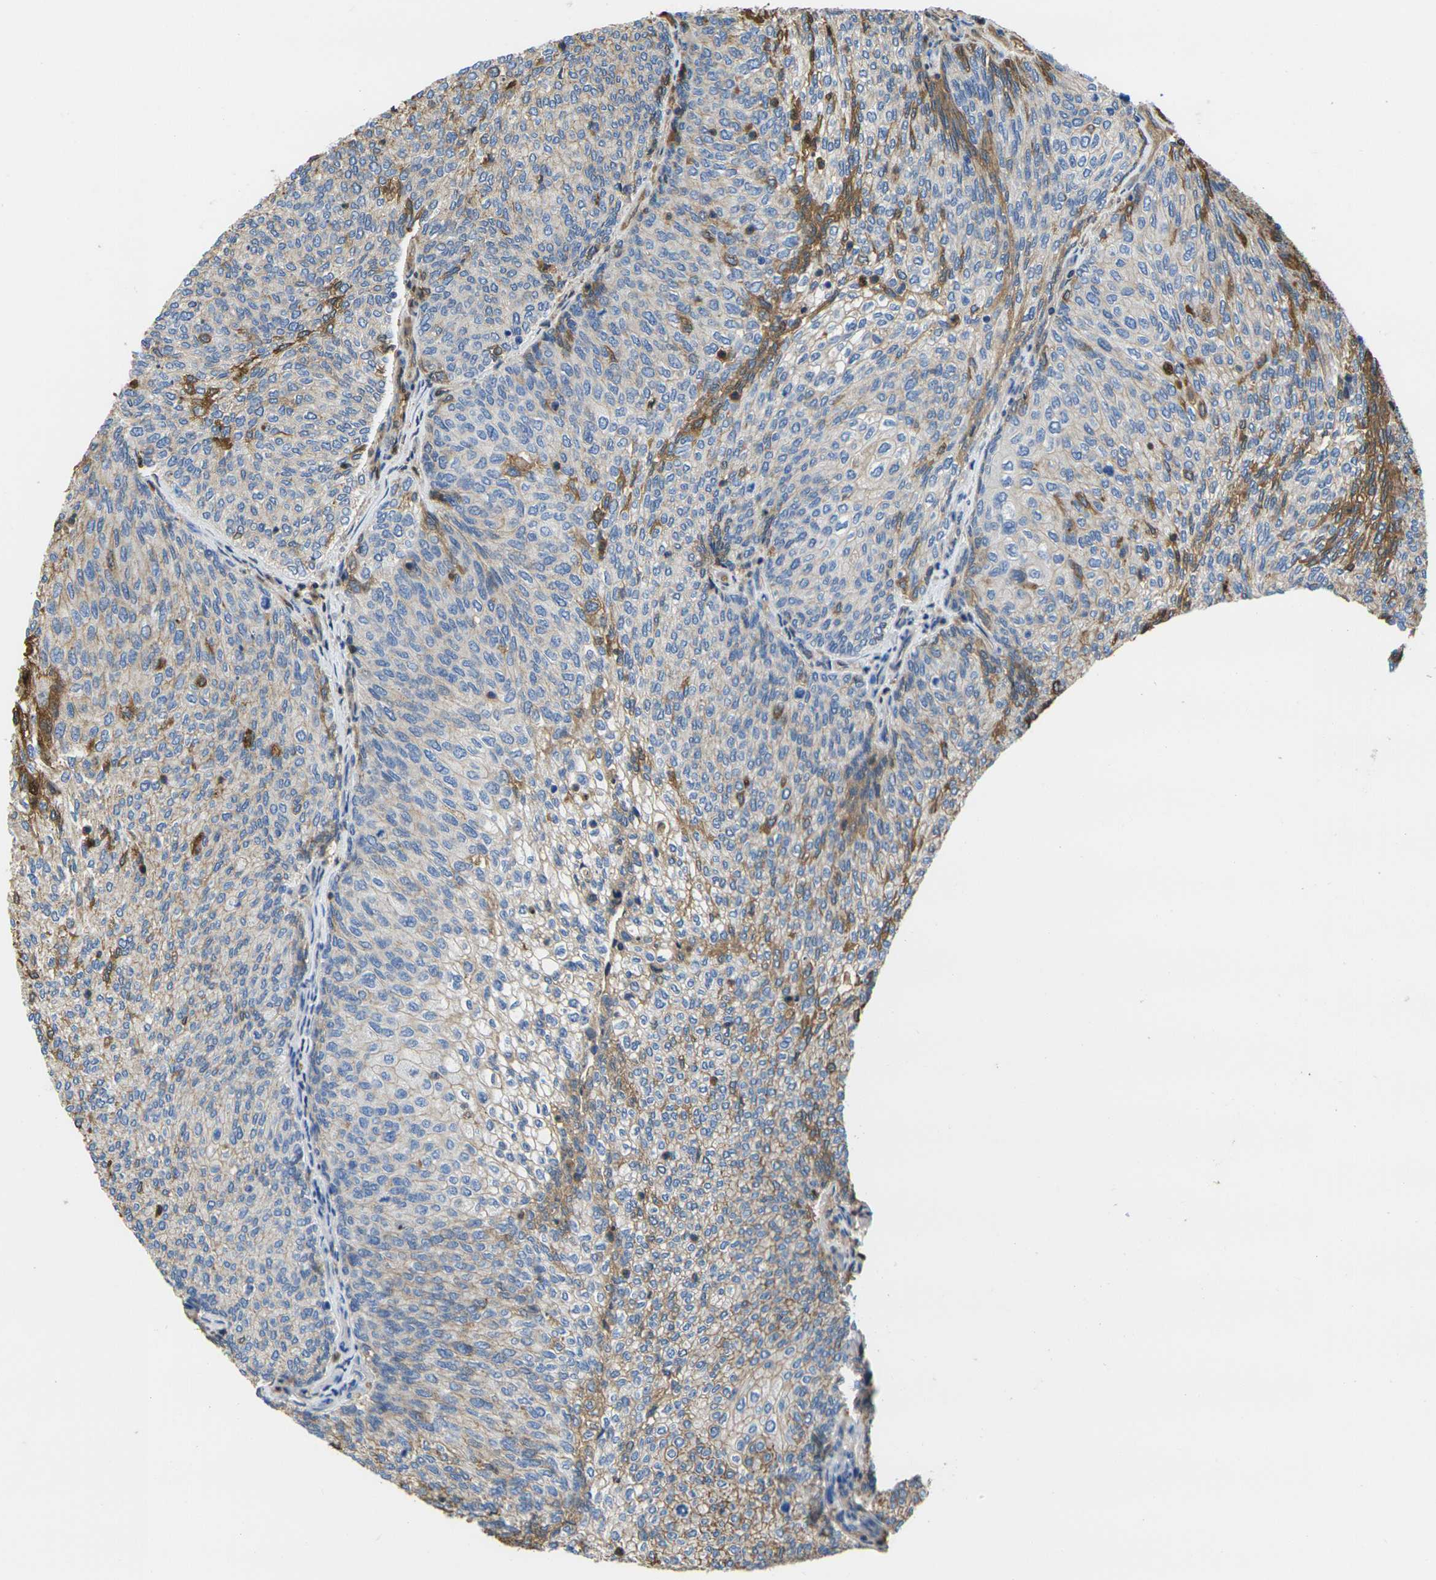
{"staining": {"intensity": "moderate", "quantity": "25%-75%", "location": "cytoplasmic/membranous"}, "tissue": "urothelial cancer", "cell_type": "Tumor cells", "image_type": "cancer", "snomed": [{"axis": "morphology", "description": "Urothelial carcinoma, Low grade"}, {"axis": "topography", "description": "Urinary bladder"}], "caption": "Immunohistochemical staining of urothelial carcinoma (low-grade) displays medium levels of moderate cytoplasmic/membranous staining in approximately 25%-75% of tumor cells. The protein is shown in brown color, while the nuclei are stained blue.", "gene": "GREM2", "patient": {"sex": "female", "age": 79}}